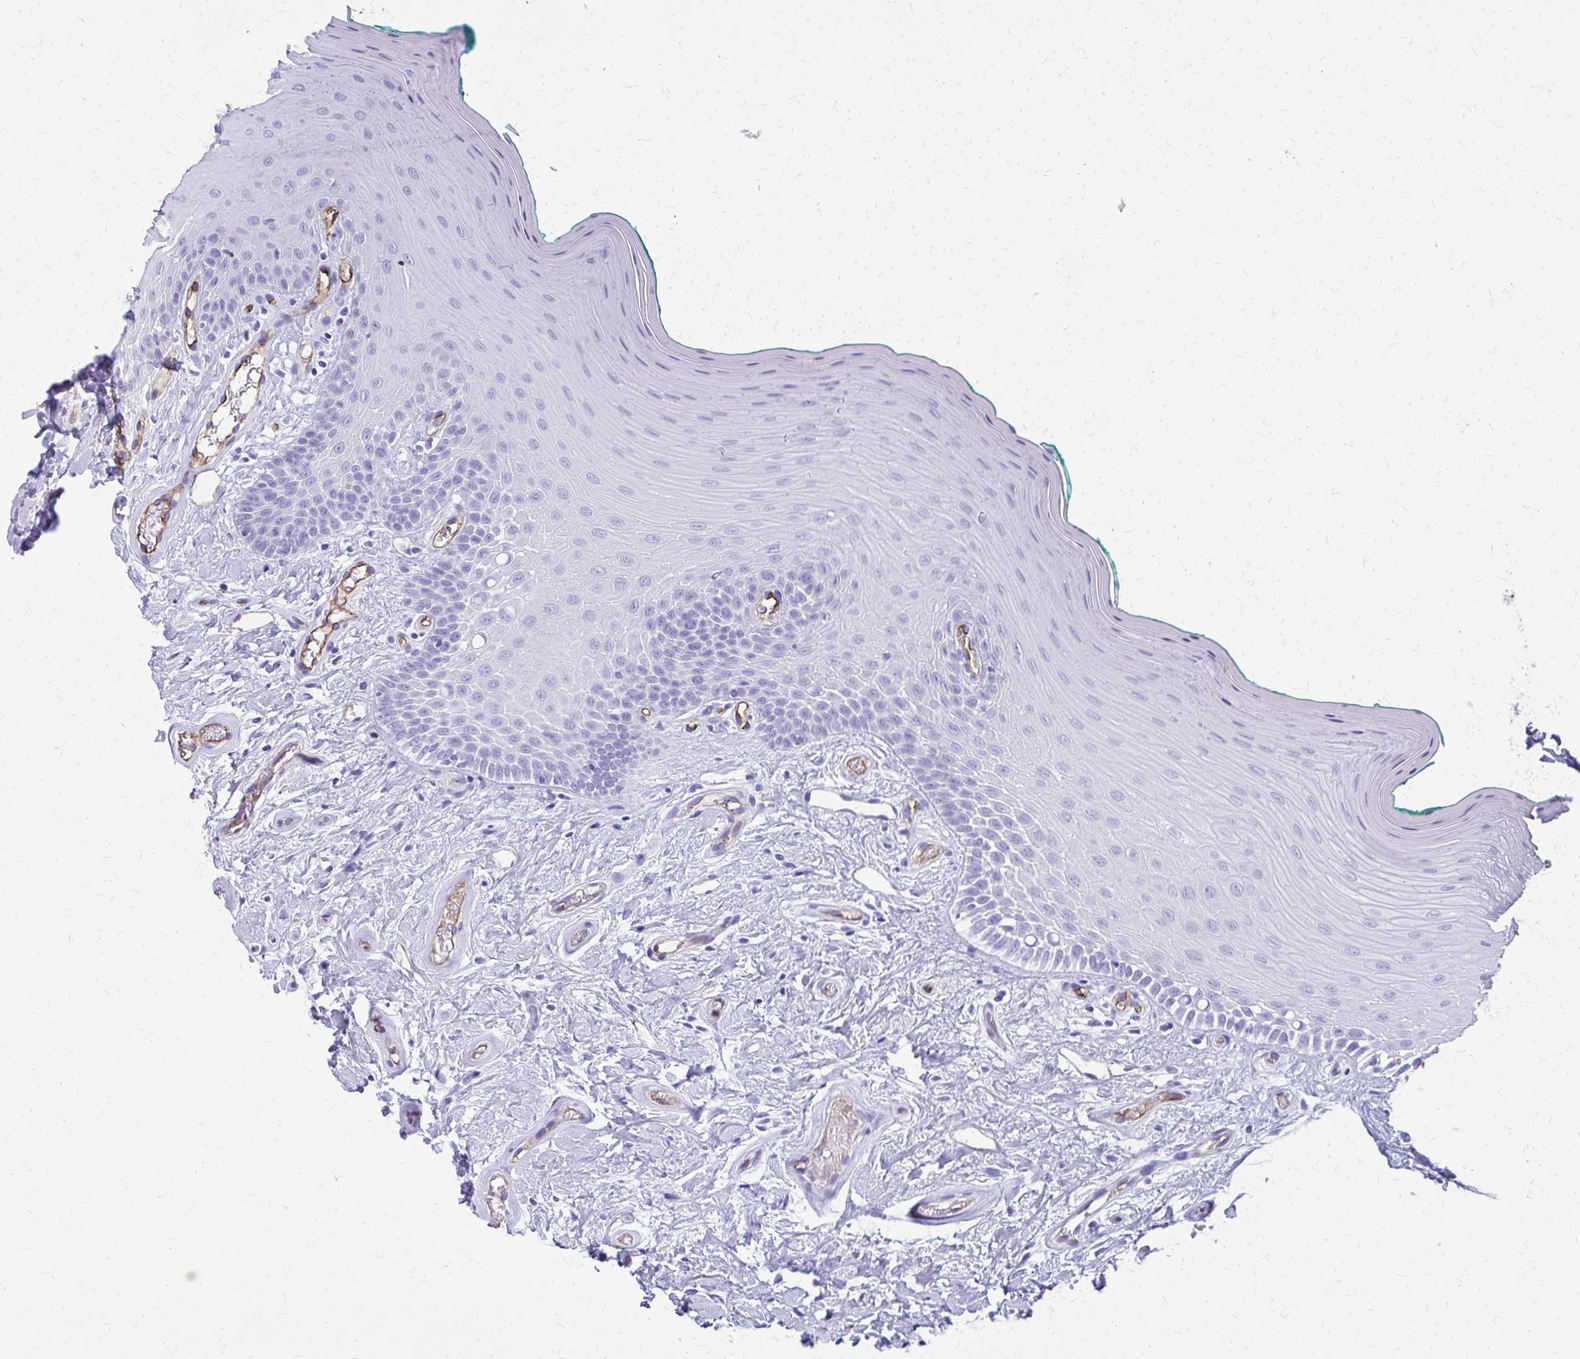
{"staining": {"intensity": "negative", "quantity": "none", "location": "none"}, "tissue": "oral mucosa", "cell_type": "Squamous epithelial cells", "image_type": "normal", "snomed": [{"axis": "morphology", "description": "Normal tissue, NOS"}, {"axis": "topography", "description": "Oral tissue"}], "caption": "Human oral mucosa stained for a protein using IHC shows no staining in squamous epithelial cells.", "gene": "TPSG1", "patient": {"sex": "female", "age": 40}}